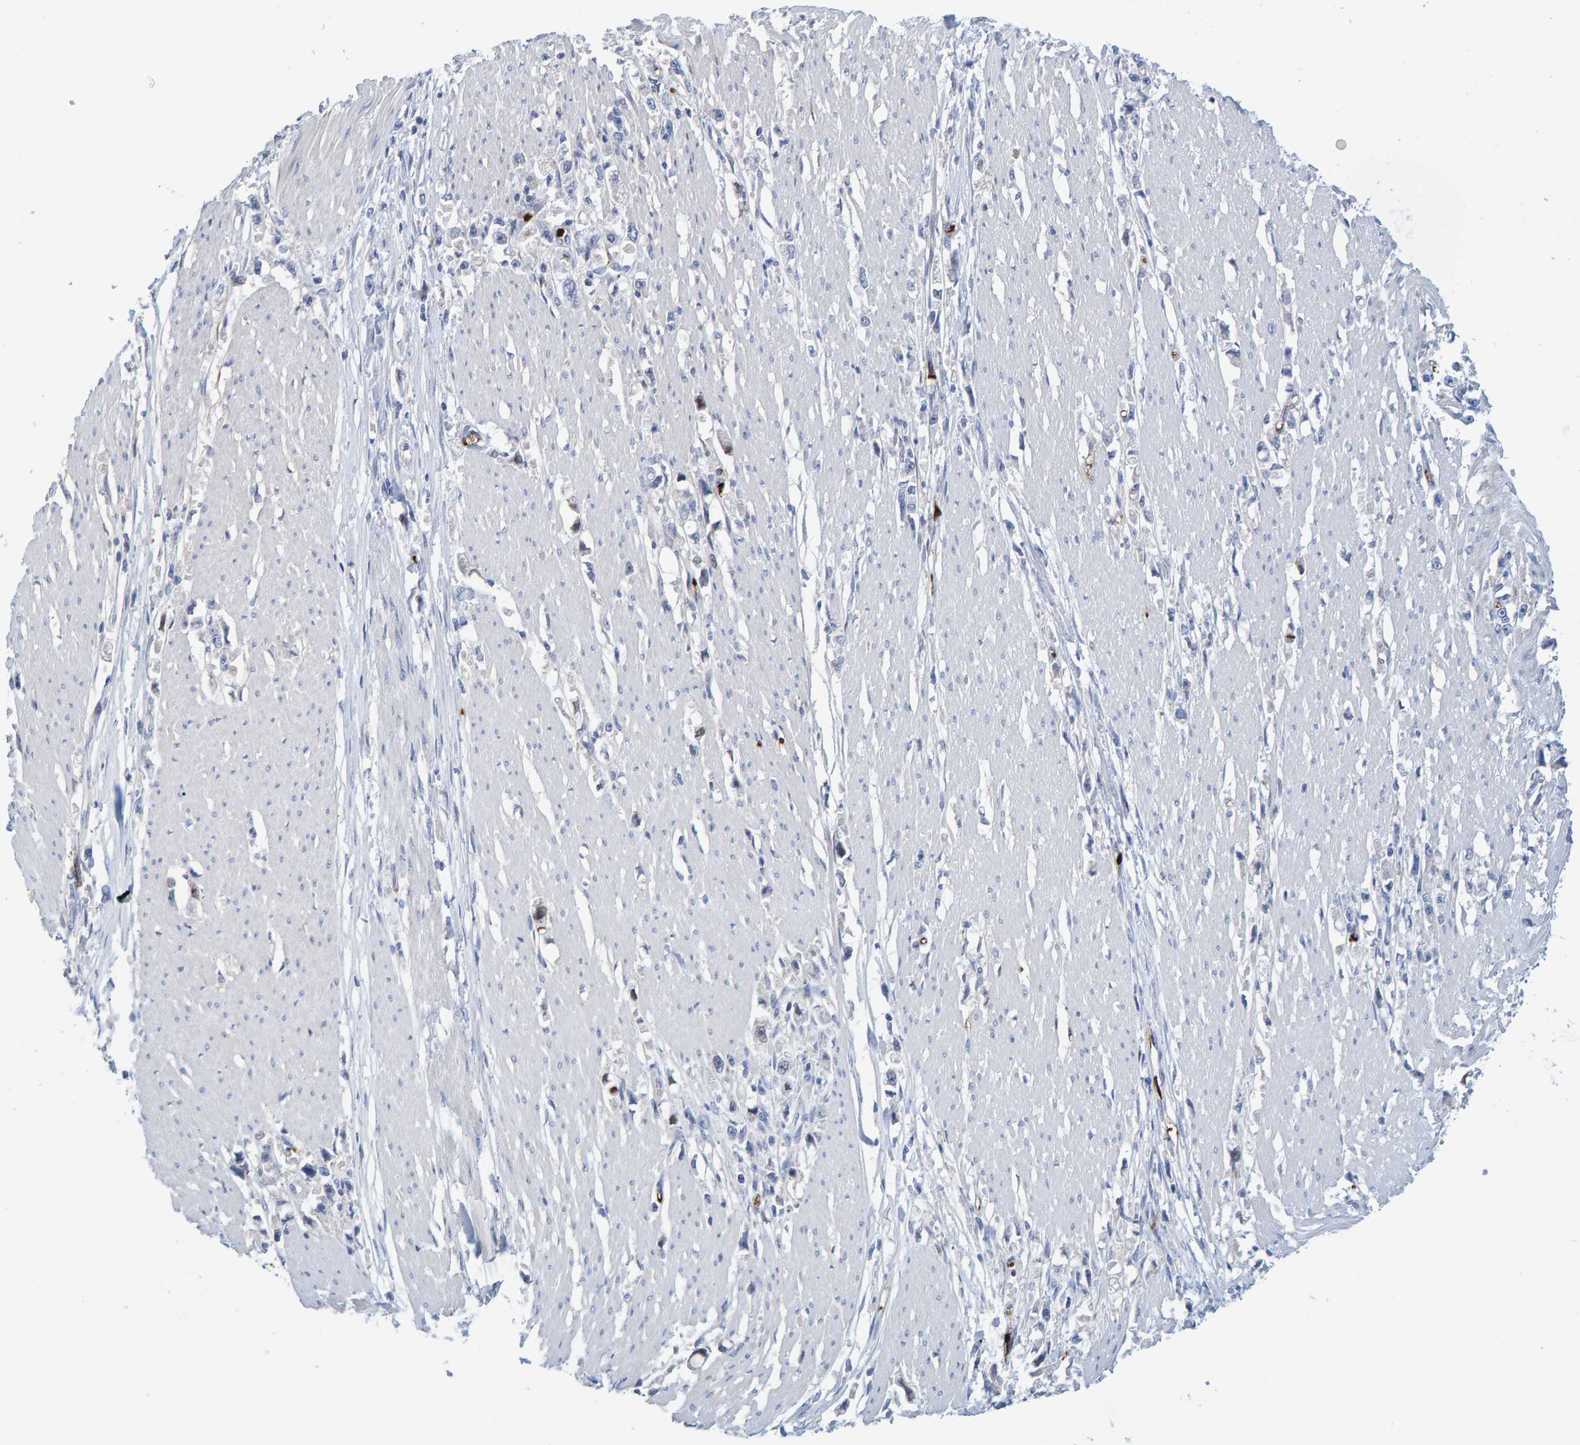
{"staining": {"intensity": "negative", "quantity": "none", "location": "none"}, "tissue": "stomach cancer", "cell_type": "Tumor cells", "image_type": "cancer", "snomed": [{"axis": "morphology", "description": "Adenocarcinoma, NOS"}, {"axis": "topography", "description": "Stomach"}], "caption": "Histopathology image shows no significant protein positivity in tumor cells of adenocarcinoma (stomach).", "gene": "VPS9D1", "patient": {"sex": "female", "age": 59}}